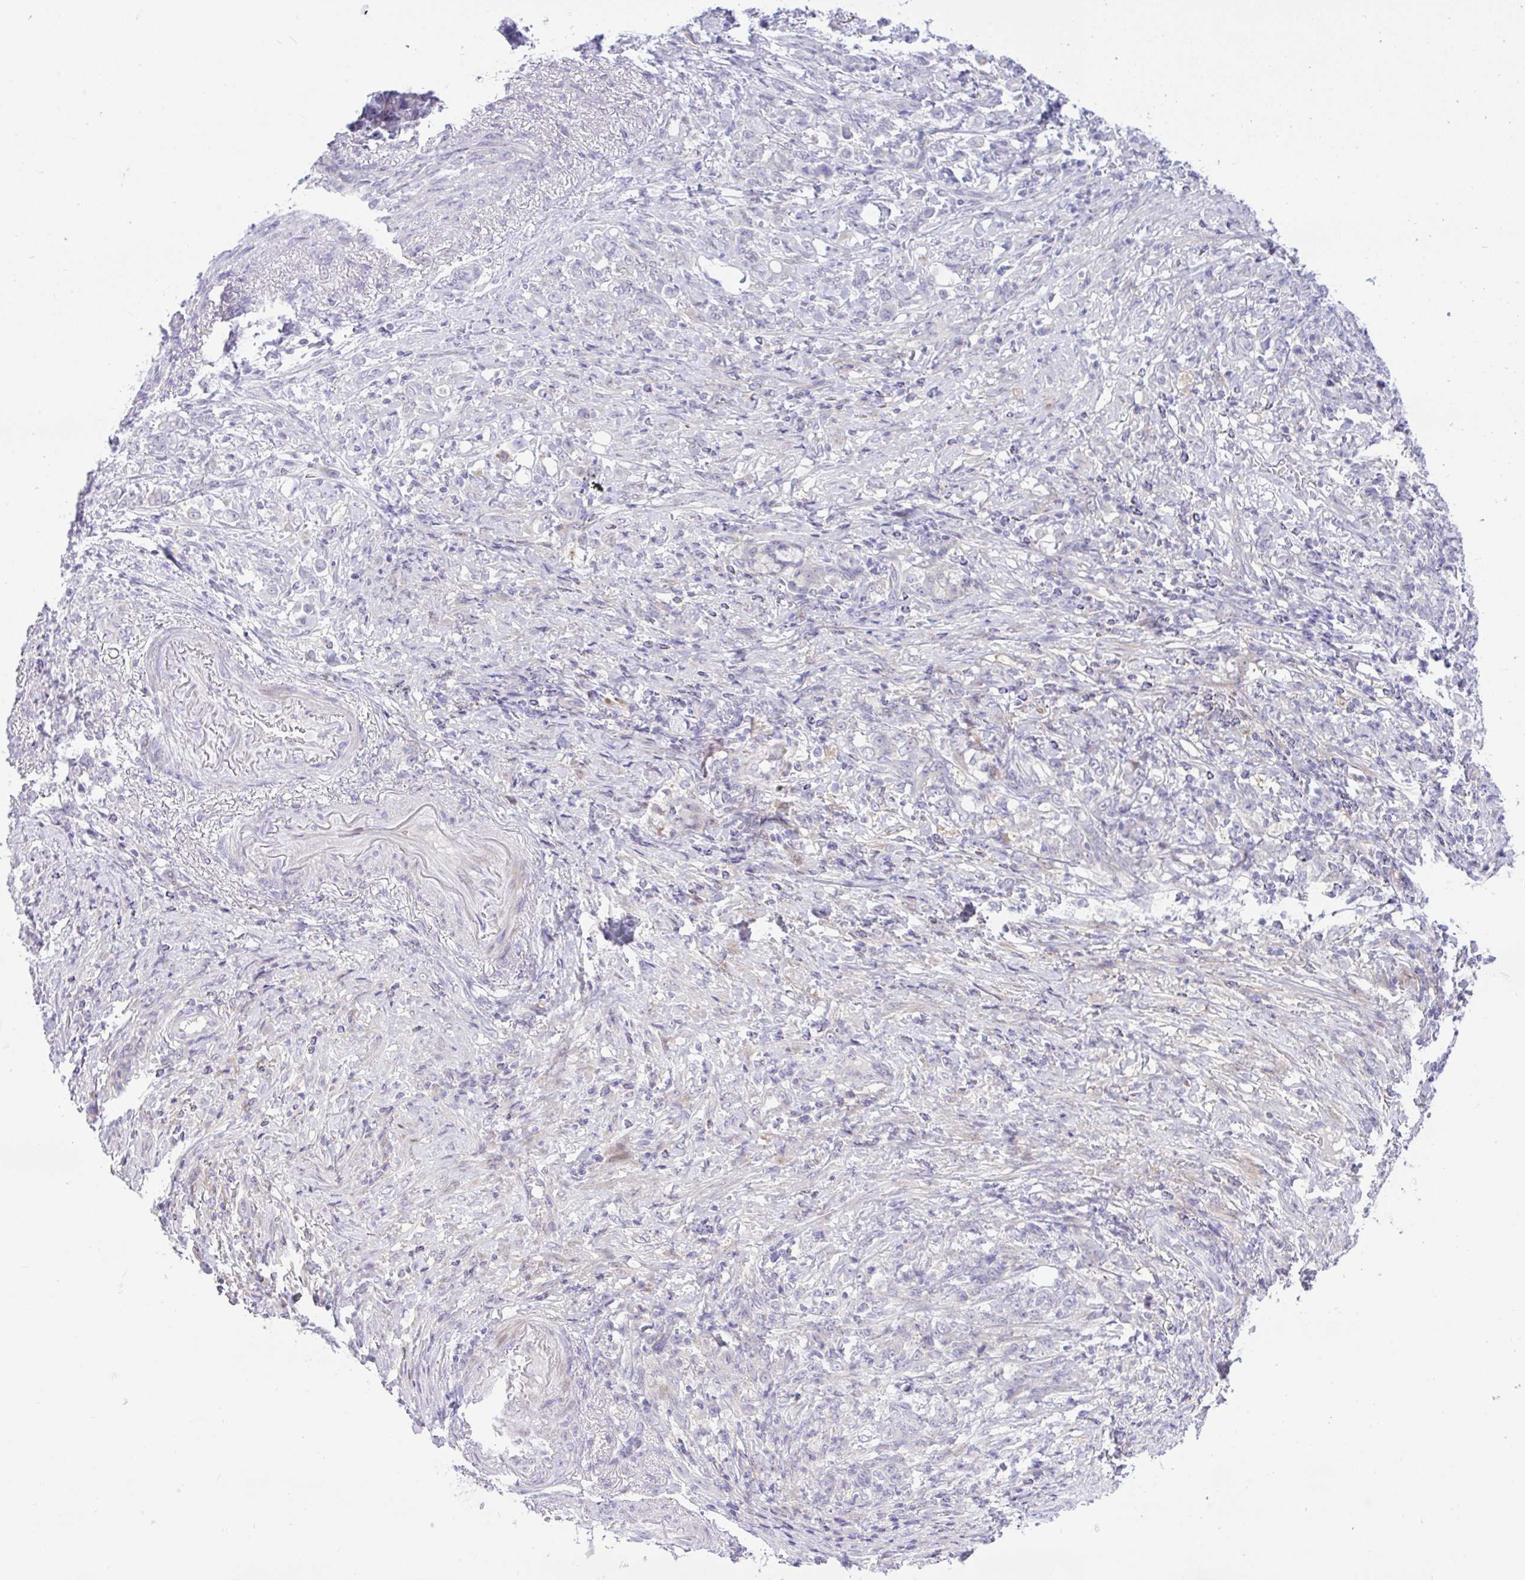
{"staining": {"intensity": "negative", "quantity": "none", "location": "none"}, "tissue": "stomach cancer", "cell_type": "Tumor cells", "image_type": "cancer", "snomed": [{"axis": "morphology", "description": "Adenocarcinoma, NOS"}, {"axis": "topography", "description": "Stomach"}], "caption": "Tumor cells are negative for protein expression in human stomach cancer.", "gene": "ZNF101", "patient": {"sex": "female", "age": 79}}